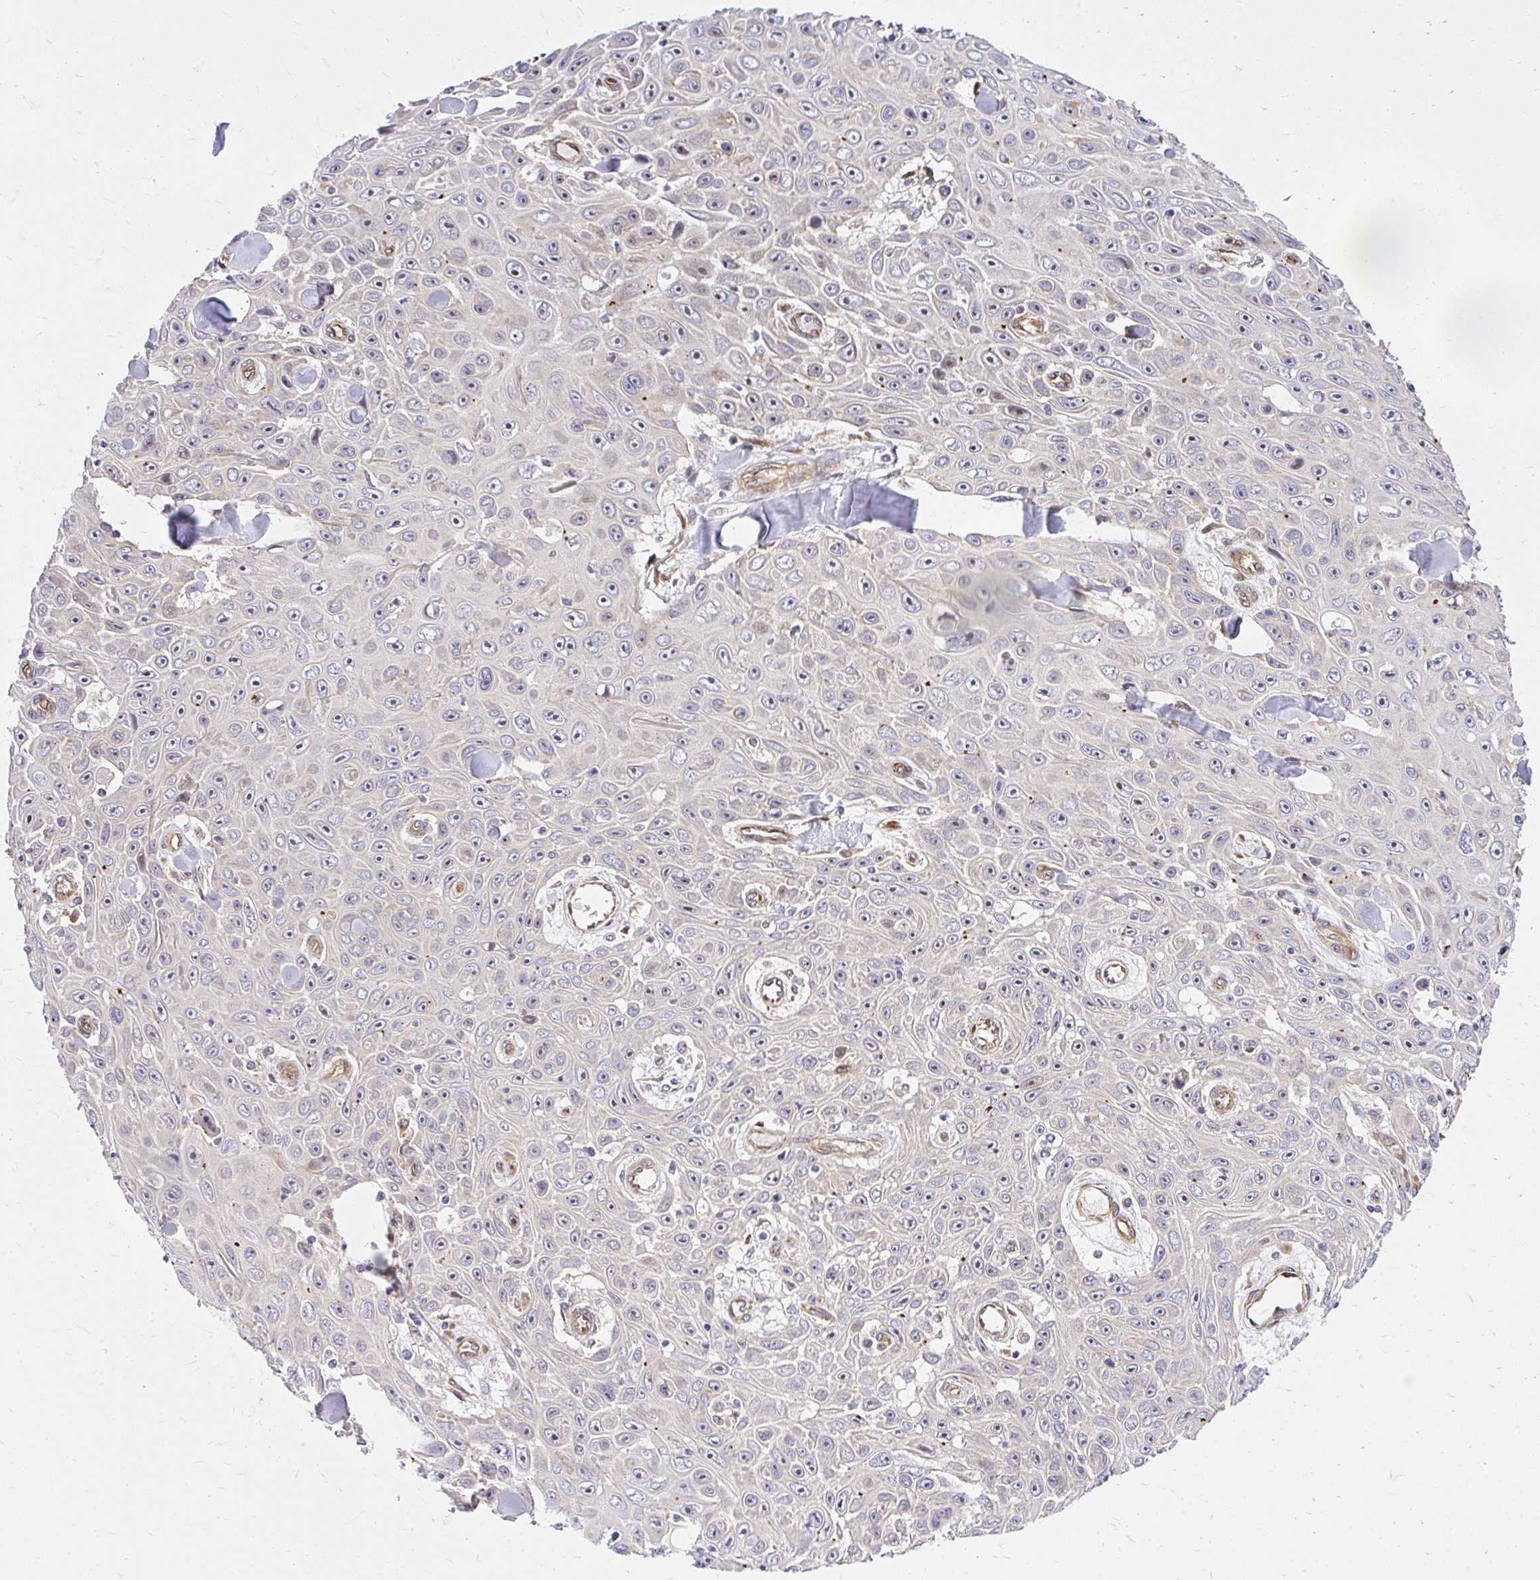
{"staining": {"intensity": "weak", "quantity": "<25%", "location": "nuclear"}, "tissue": "skin cancer", "cell_type": "Tumor cells", "image_type": "cancer", "snomed": [{"axis": "morphology", "description": "Squamous cell carcinoma, NOS"}, {"axis": "topography", "description": "Skin"}], "caption": "This is a histopathology image of IHC staining of skin cancer, which shows no expression in tumor cells.", "gene": "RSKR", "patient": {"sex": "male", "age": 82}}